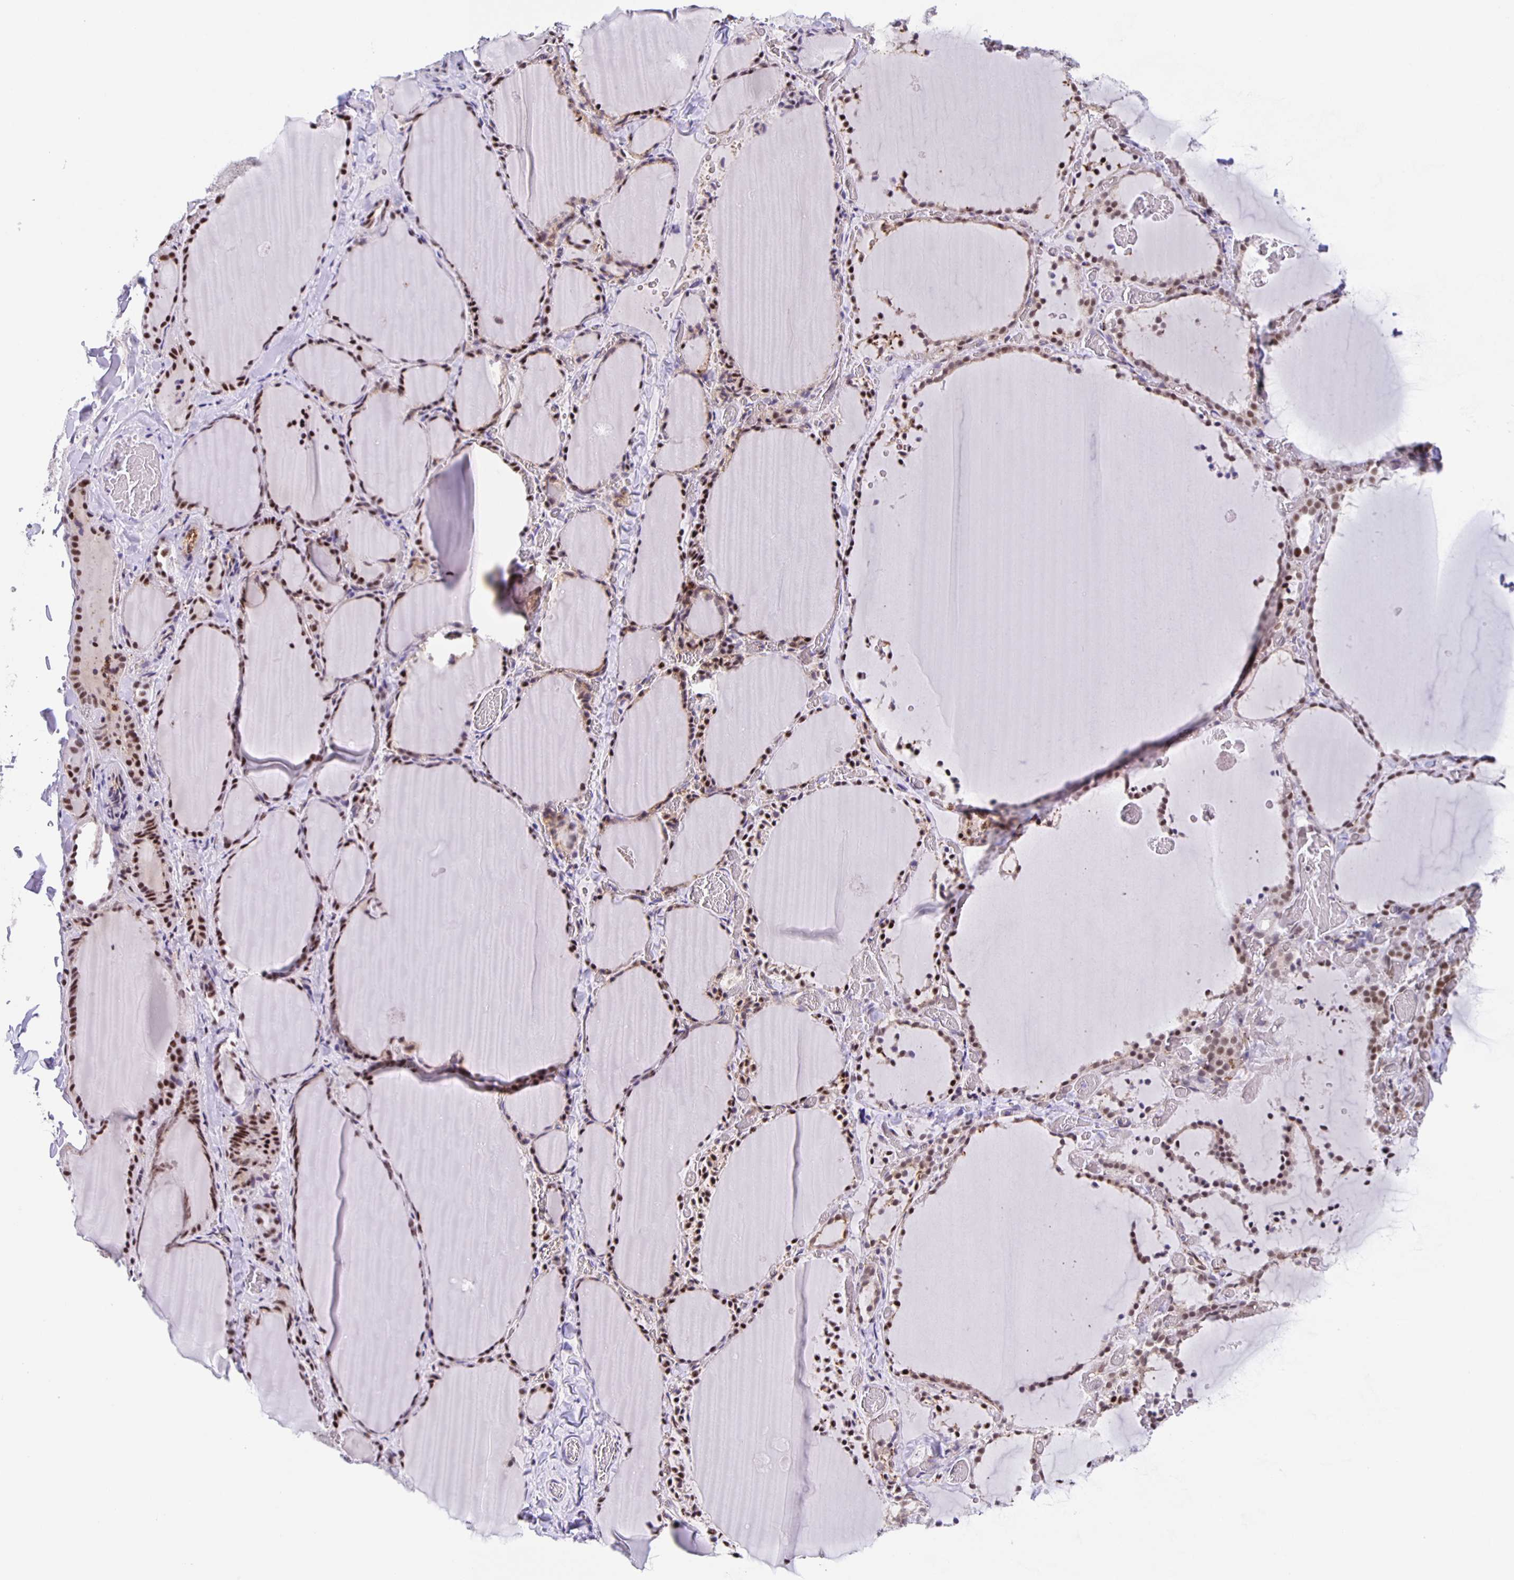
{"staining": {"intensity": "moderate", "quantity": ">75%", "location": "nuclear"}, "tissue": "thyroid gland", "cell_type": "Glandular cells", "image_type": "normal", "snomed": [{"axis": "morphology", "description": "Normal tissue, NOS"}, {"axis": "topography", "description": "Thyroid gland"}], "caption": "About >75% of glandular cells in normal human thyroid gland reveal moderate nuclear protein expression as visualized by brown immunohistochemical staining.", "gene": "ZRANB2", "patient": {"sex": "female", "age": 22}}